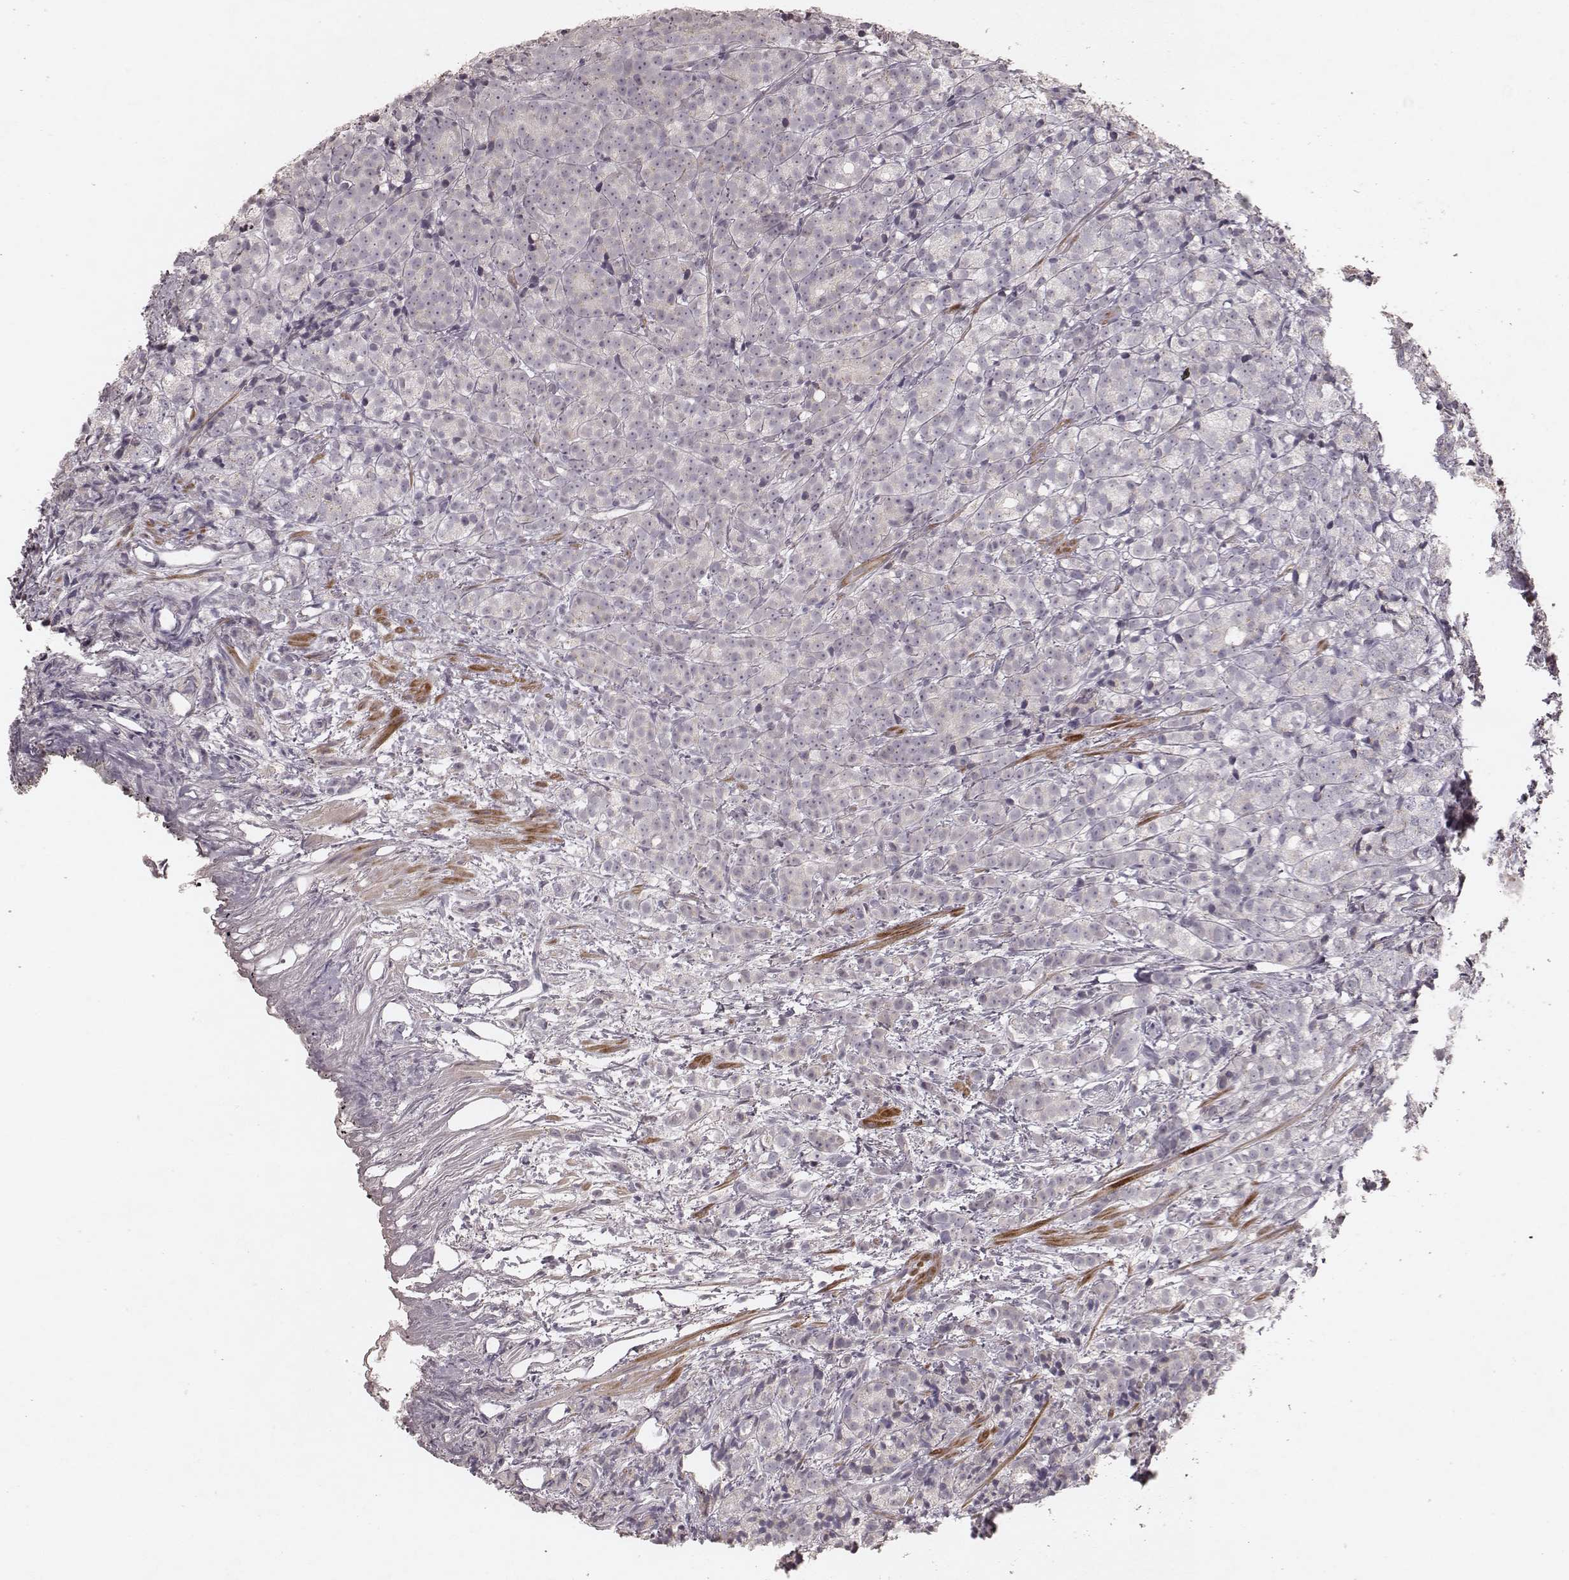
{"staining": {"intensity": "negative", "quantity": "none", "location": "none"}, "tissue": "prostate cancer", "cell_type": "Tumor cells", "image_type": "cancer", "snomed": [{"axis": "morphology", "description": "Adenocarcinoma, High grade"}, {"axis": "topography", "description": "Prostate"}], "caption": "Image shows no protein expression in tumor cells of adenocarcinoma (high-grade) (prostate) tissue.", "gene": "FAM13B", "patient": {"sex": "male", "age": 53}}